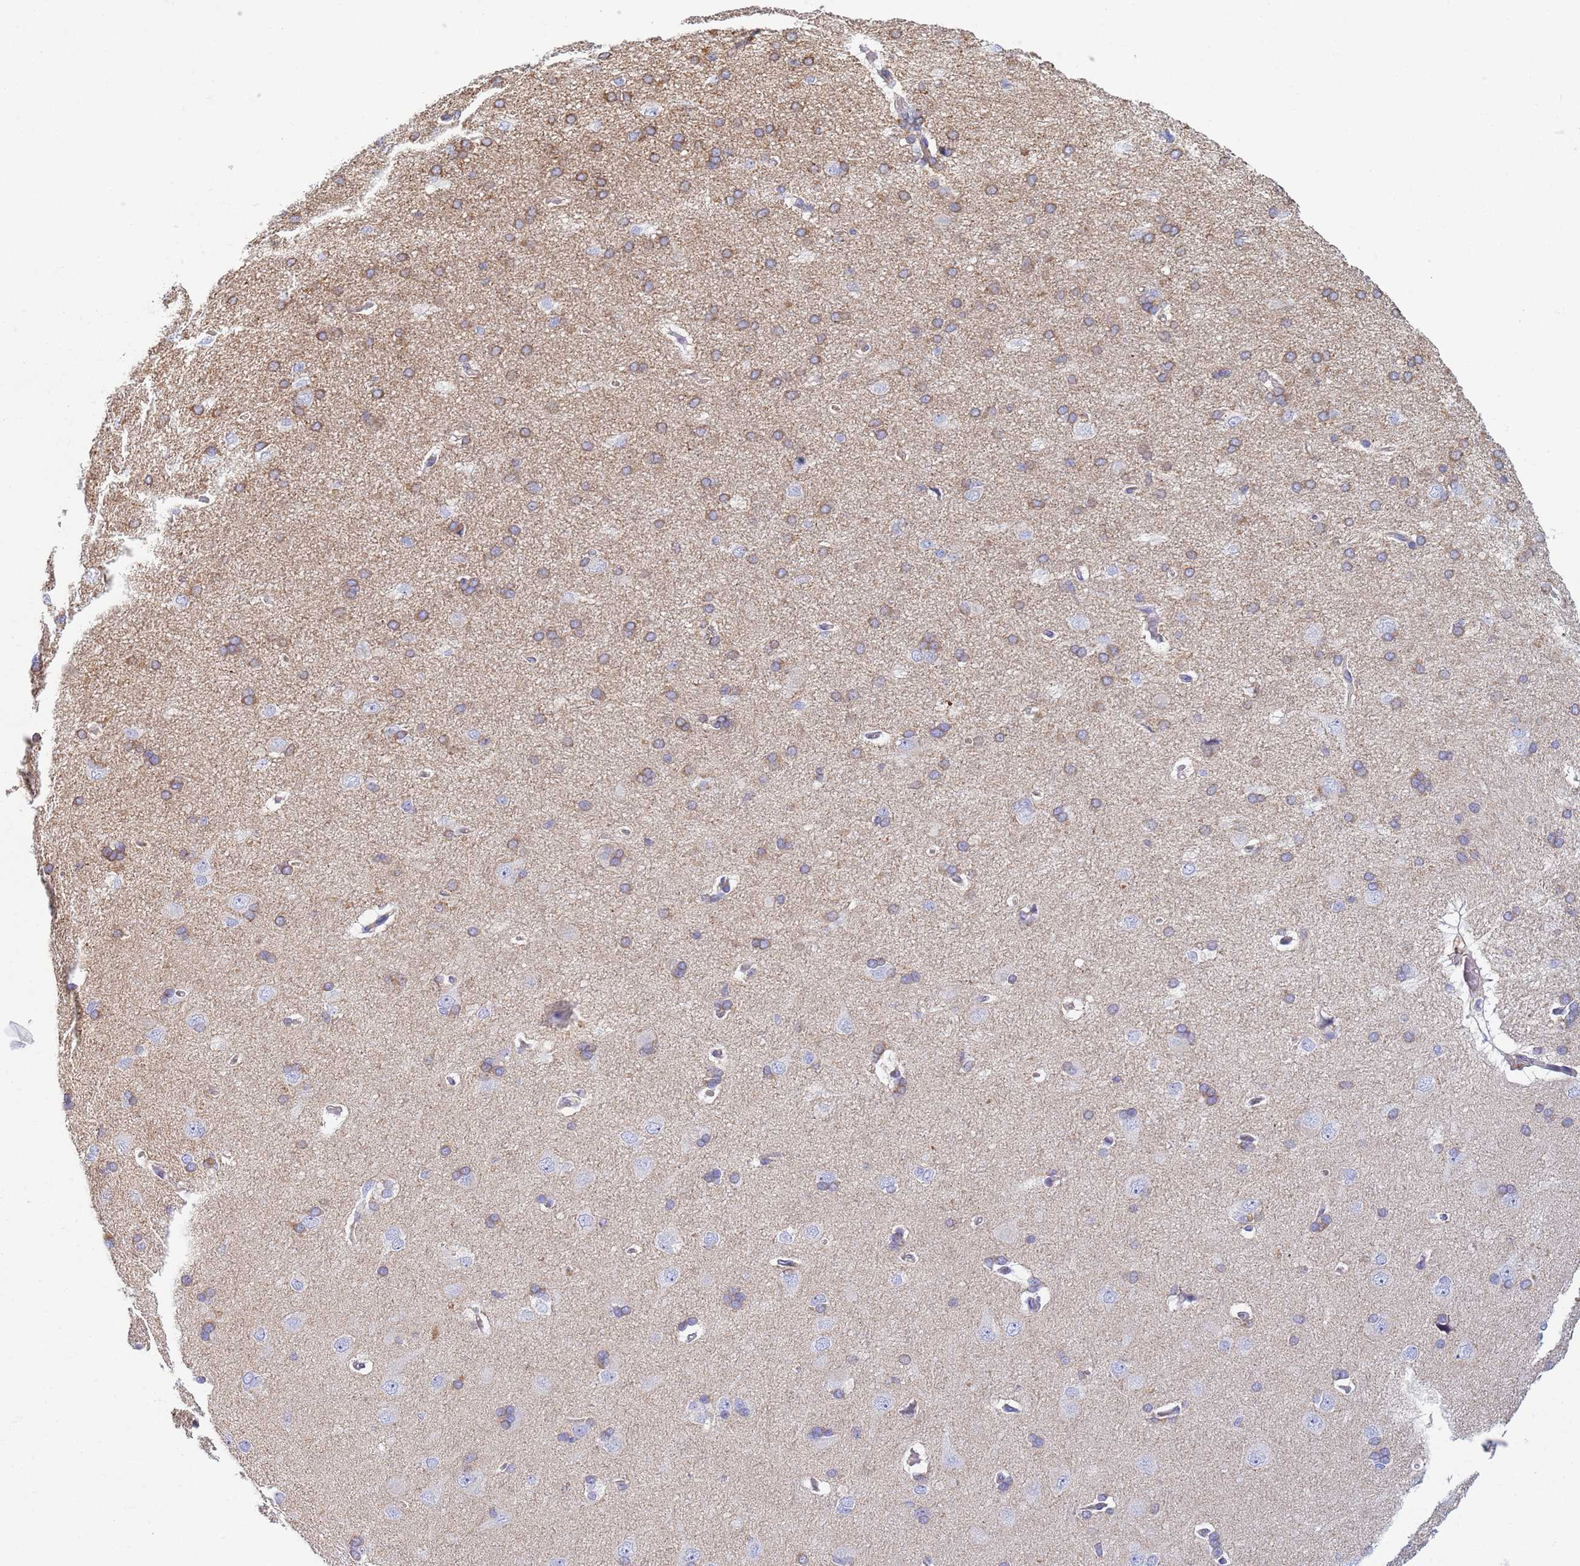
{"staining": {"intensity": "weak", "quantity": "<25%", "location": "cytoplasmic/membranous"}, "tissue": "cerebral cortex", "cell_type": "Endothelial cells", "image_type": "normal", "snomed": [{"axis": "morphology", "description": "Normal tissue, NOS"}, {"axis": "topography", "description": "Cerebral cortex"}], "caption": "Endothelial cells show no significant protein positivity in normal cerebral cortex. (Immunohistochemistry, brightfield microscopy, high magnification).", "gene": "ZNG1A", "patient": {"sex": "male", "age": 62}}